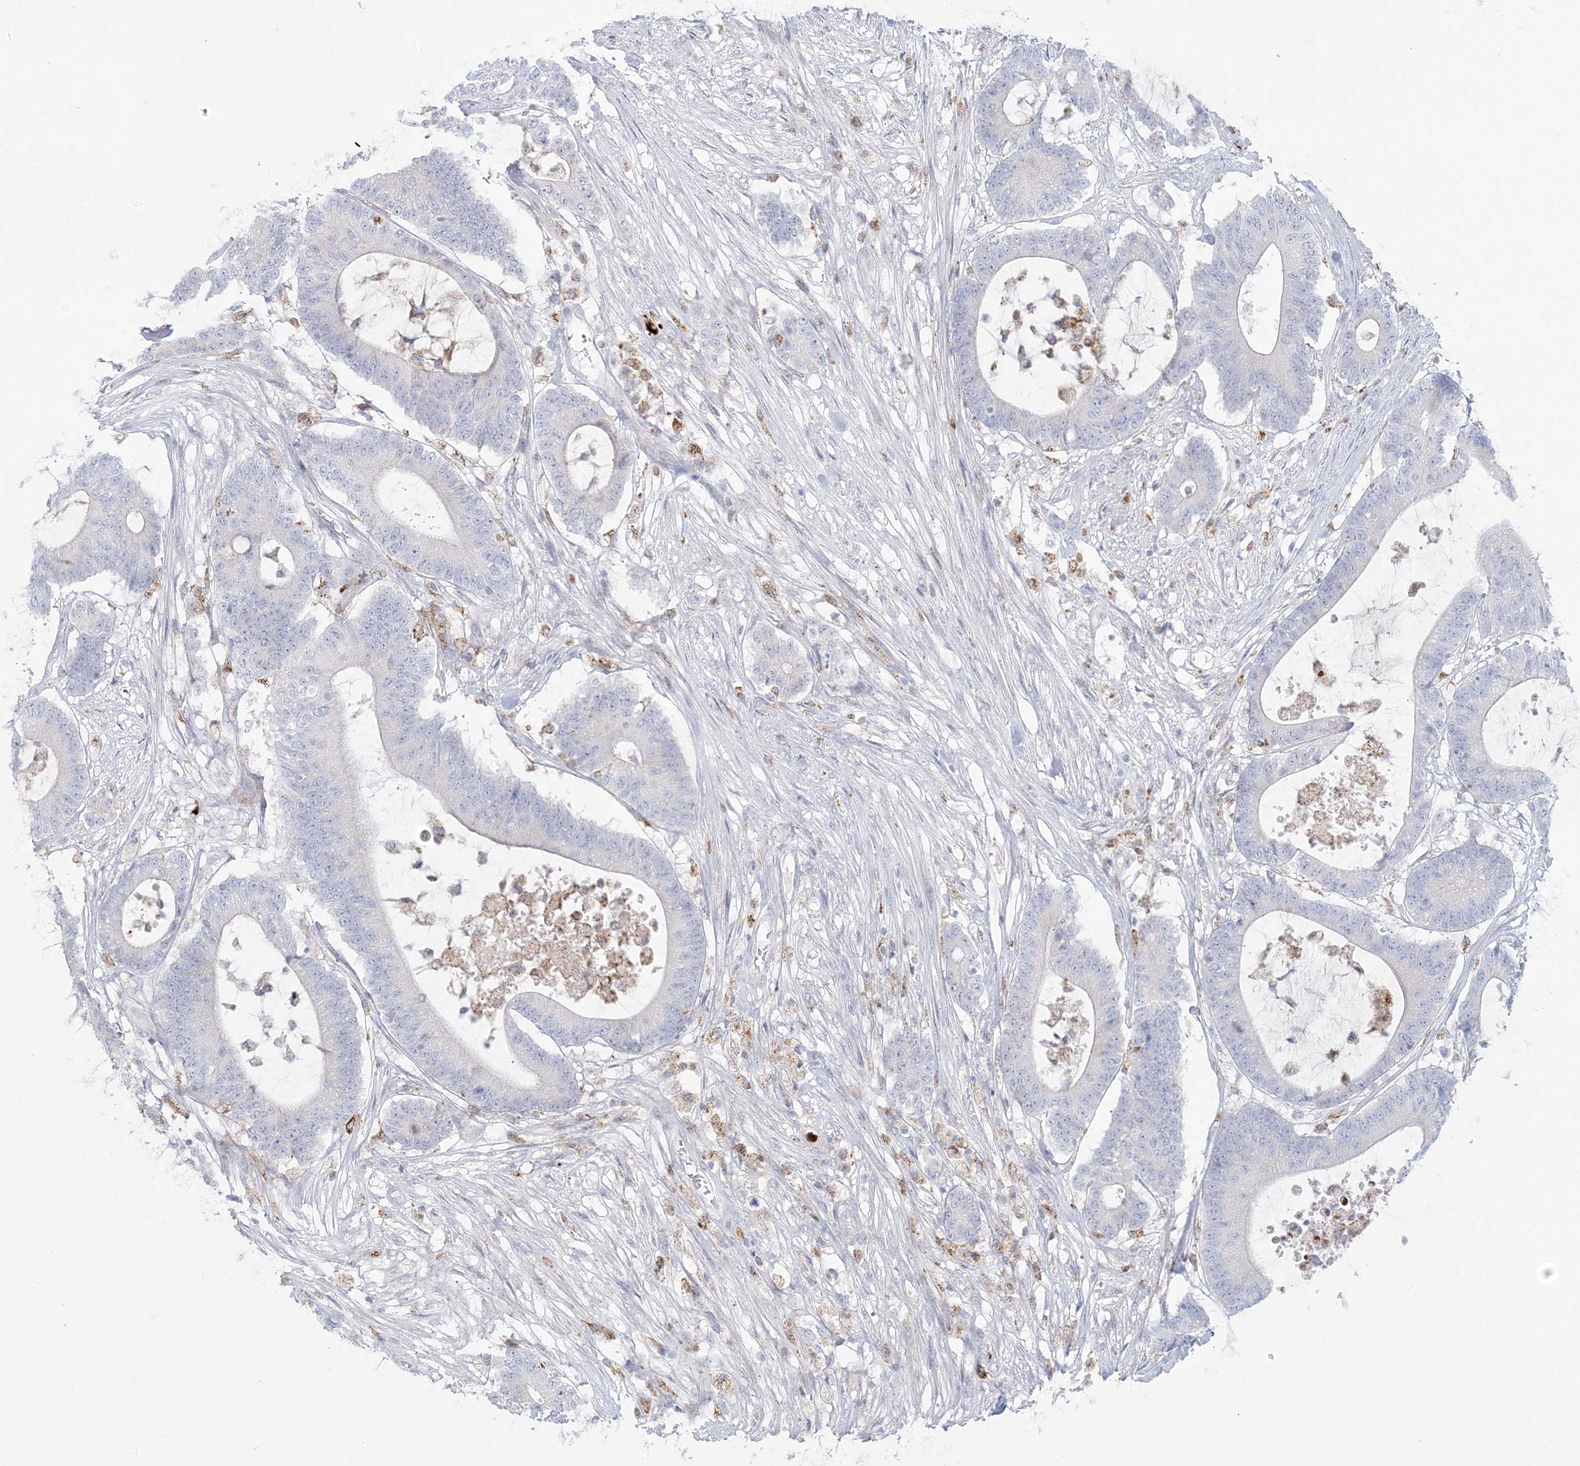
{"staining": {"intensity": "negative", "quantity": "none", "location": "none"}, "tissue": "colorectal cancer", "cell_type": "Tumor cells", "image_type": "cancer", "snomed": [{"axis": "morphology", "description": "Adenocarcinoma, NOS"}, {"axis": "topography", "description": "Colon"}], "caption": "Tumor cells are negative for protein expression in human colorectal cancer (adenocarcinoma).", "gene": "KCTD6", "patient": {"sex": "female", "age": 84}}